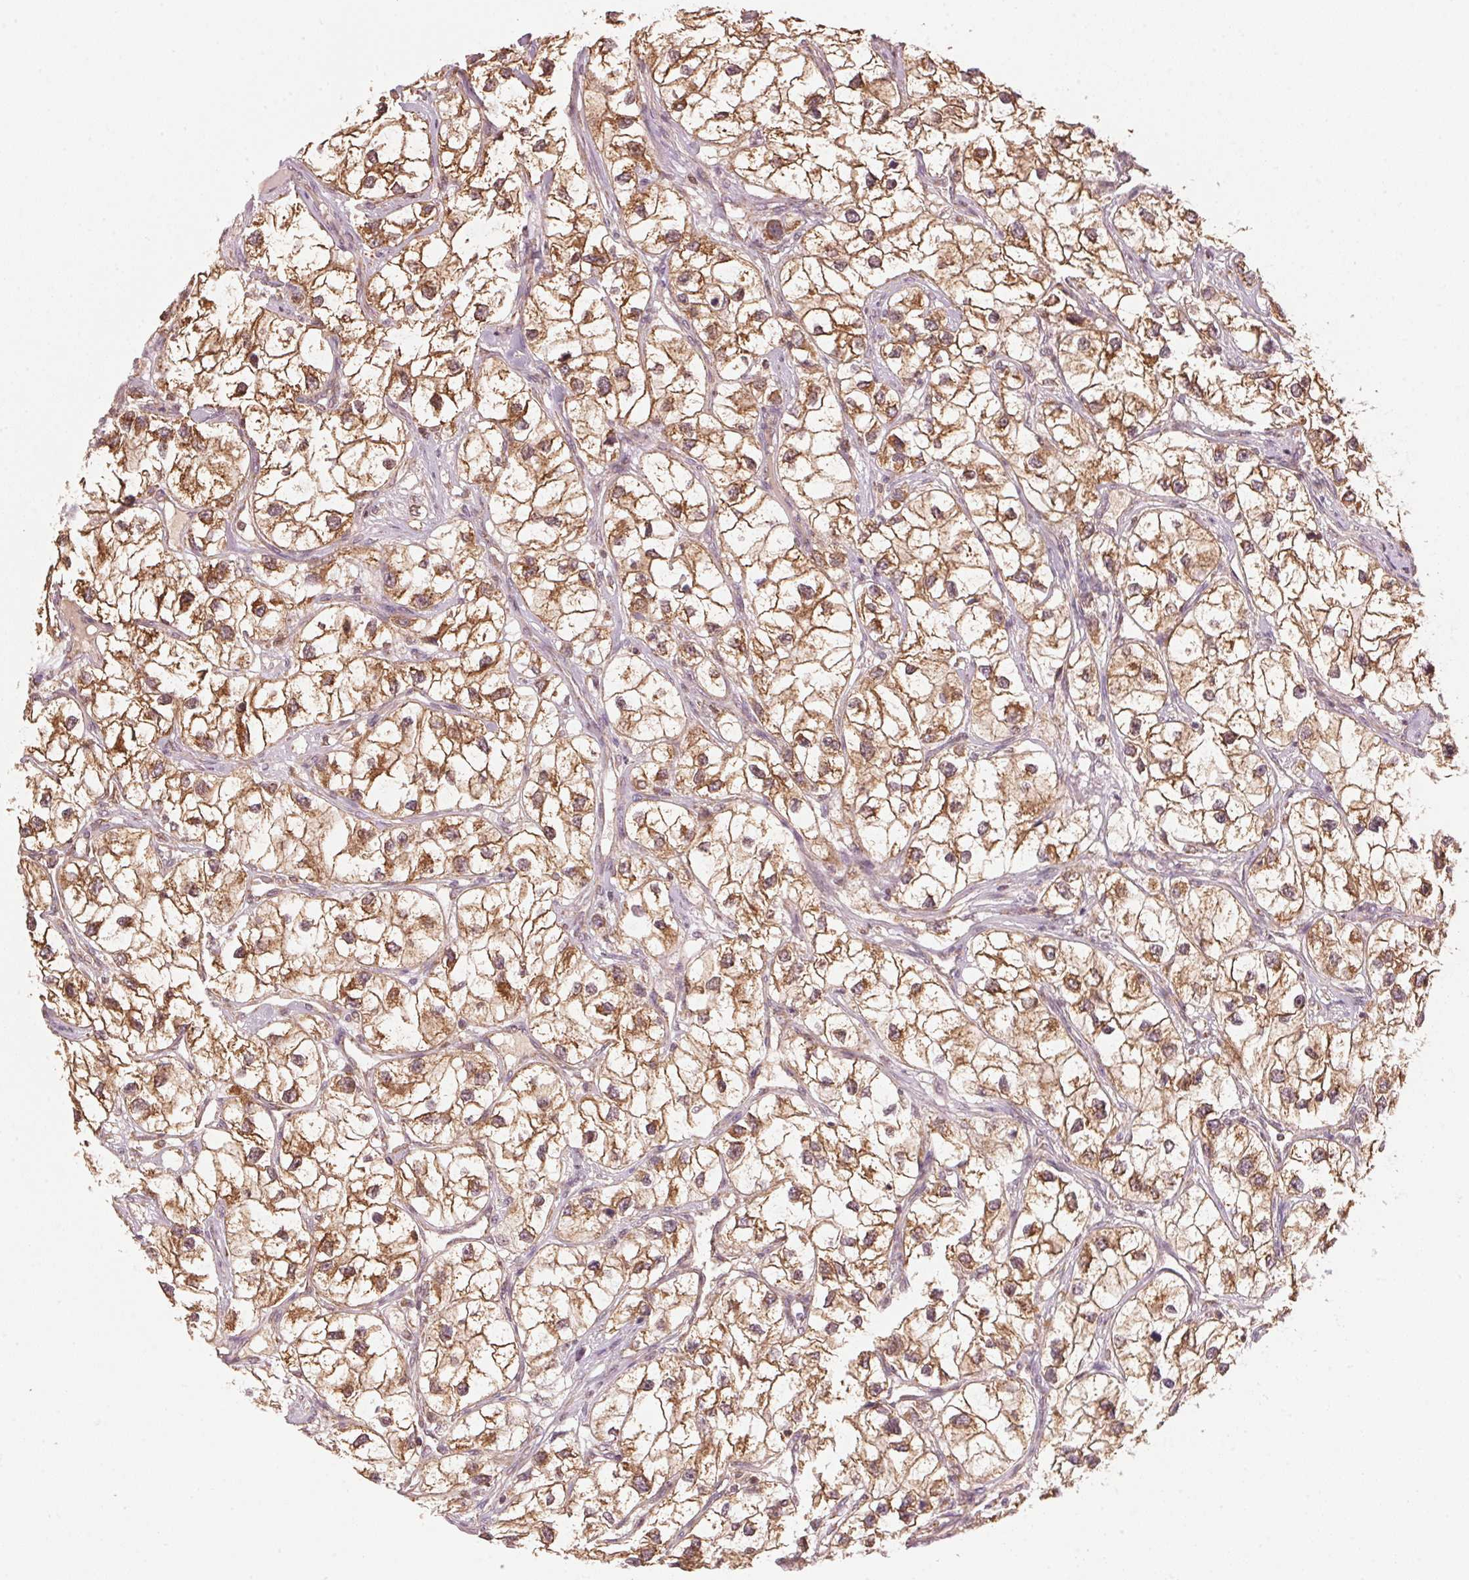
{"staining": {"intensity": "moderate", "quantity": ">75%", "location": "cytoplasmic/membranous"}, "tissue": "renal cancer", "cell_type": "Tumor cells", "image_type": "cancer", "snomed": [{"axis": "morphology", "description": "Adenocarcinoma, NOS"}, {"axis": "topography", "description": "Kidney"}], "caption": "Protein expression analysis of renal adenocarcinoma shows moderate cytoplasmic/membranous positivity in about >75% of tumor cells.", "gene": "ARHGAP6", "patient": {"sex": "male", "age": 59}}